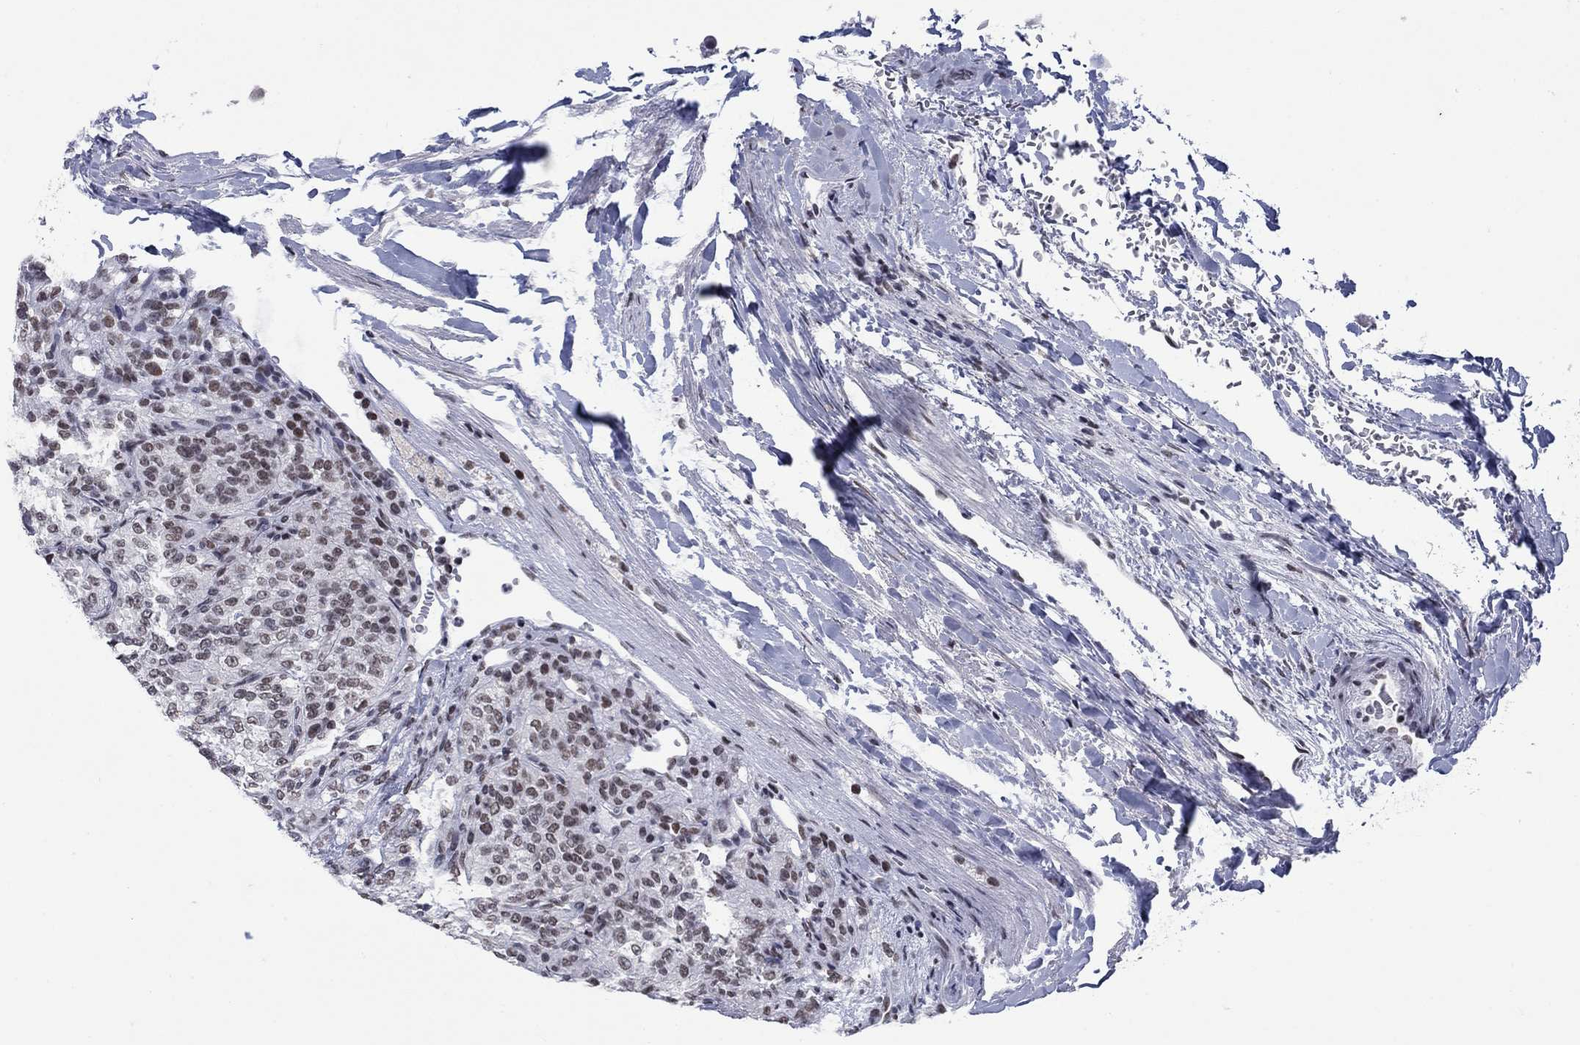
{"staining": {"intensity": "moderate", "quantity": "25%-75%", "location": "nuclear"}, "tissue": "renal cancer", "cell_type": "Tumor cells", "image_type": "cancer", "snomed": [{"axis": "morphology", "description": "Adenocarcinoma, NOS"}, {"axis": "topography", "description": "Kidney"}], "caption": "Immunohistochemistry (IHC) of renal cancer (adenocarcinoma) reveals medium levels of moderate nuclear staining in approximately 25%-75% of tumor cells. (DAB = brown stain, brightfield microscopy at high magnification).", "gene": "NPAS3", "patient": {"sex": "female", "age": 63}}